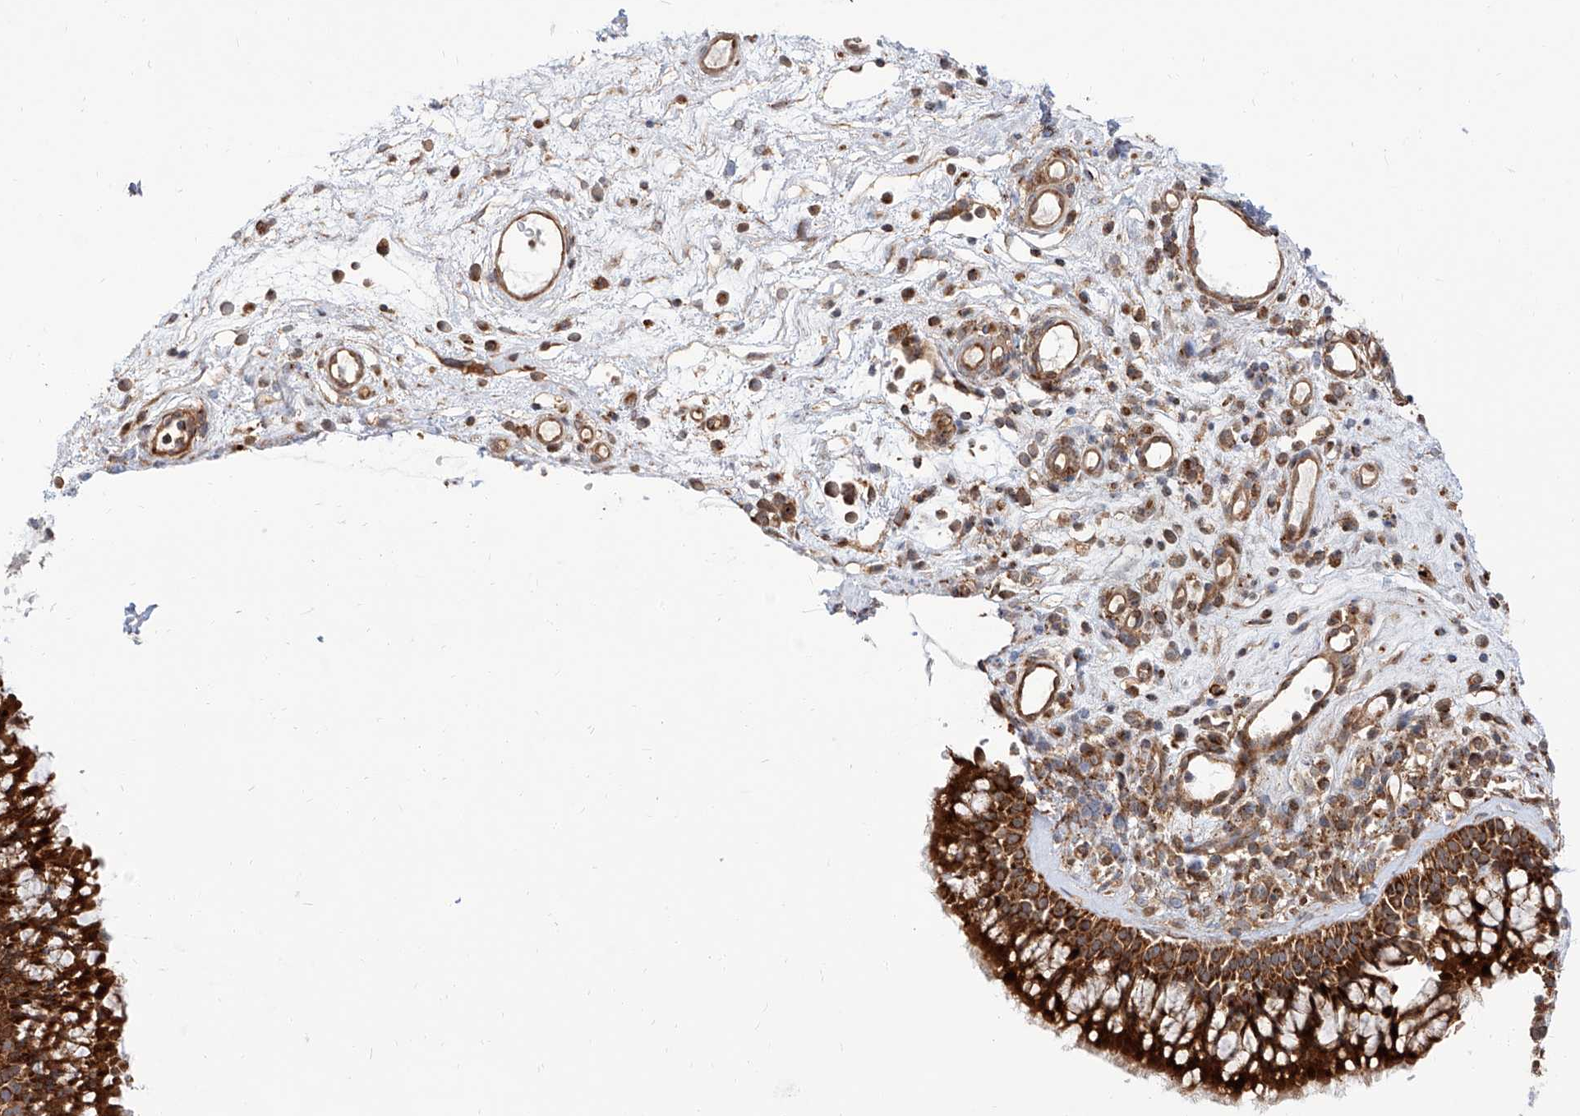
{"staining": {"intensity": "strong", "quantity": ">75%", "location": "cytoplasmic/membranous"}, "tissue": "nasopharynx", "cell_type": "Respiratory epithelial cells", "image_type": "normal", "snomed": [{"axis": "morphology", "description": "Normal tissue, NOS"}, {"axis": "morphology", "description": "Inflammation, NOS"}, {"axis": "morphology", "description": "Malignant melanoma, Metastatic site"}, {"axis": "topography", "description": "Nasopharynx"}], "caption": "DAB (3,3'-diaminobenzidine) immunohistochemical staining of benign nasopharynx demonstrates strong cytoplasmic/membranous protein staining in about >75% of respiratory epithelial cells.", "gene": "ISCA2", "patient": {"sex": "male", "age": 70}}